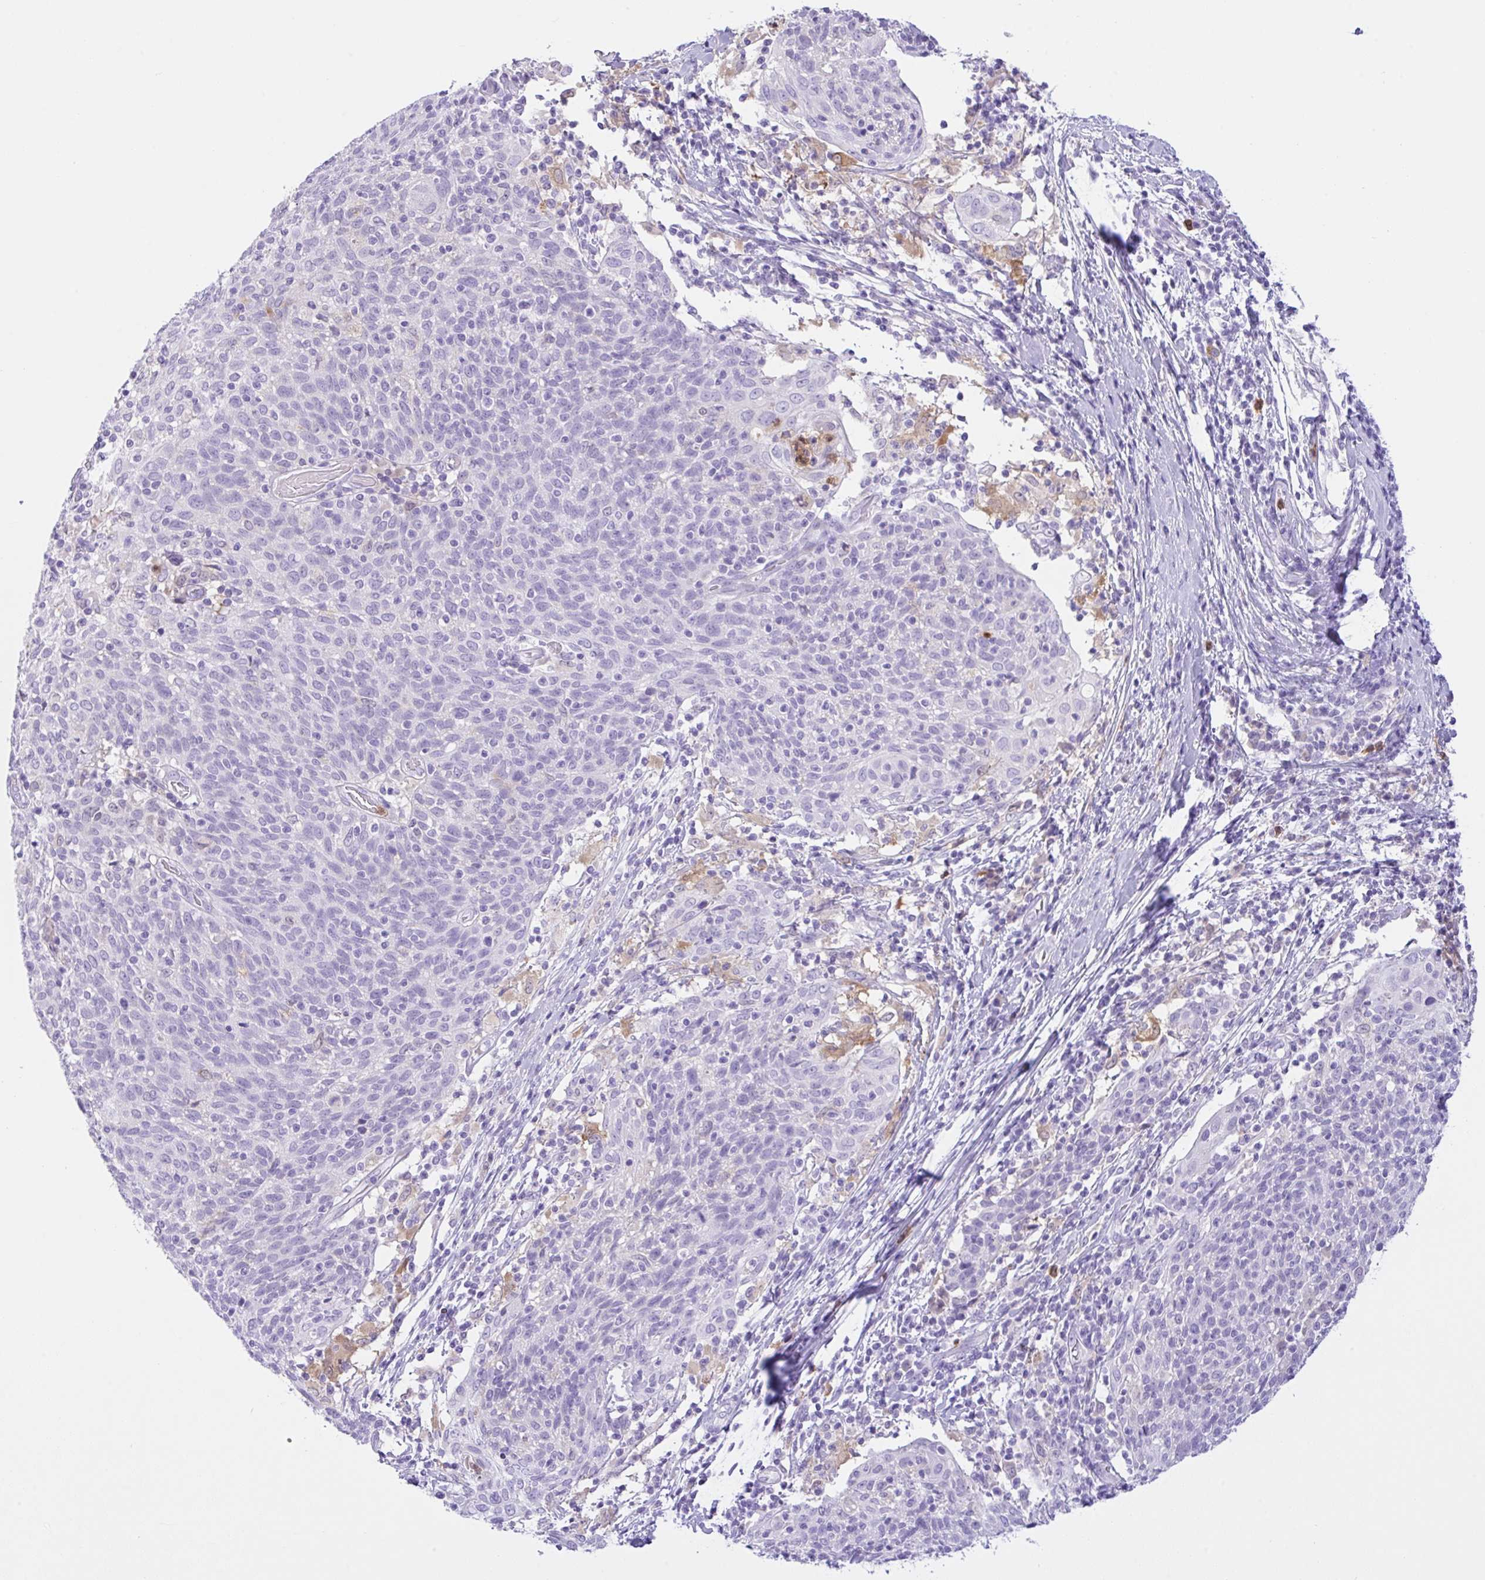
{"staining": {"intensity": "negative", "quantity": "none", "location": "none"}, "tissue": "cervical cancer", "cell_type": "Tumor cells", "image_type": "cancer", "snomed": [{"axis": "morphology", "description": "Squamous cell carcinoma, NOS"}, {"axis": "topography", "description": "Cervix"}], "caption": "High magnification brightfield microscopy of cervical cancer stained with DAB (brown) and counterstained with hematoxylin (blue): tumor cells show no significant expression. The staining is performed using DAB brown chromogen with nuclei counter-stained in using hematoxylin.", "gene": "NCF1", "patient": {"sex": "female", "age": 52}}